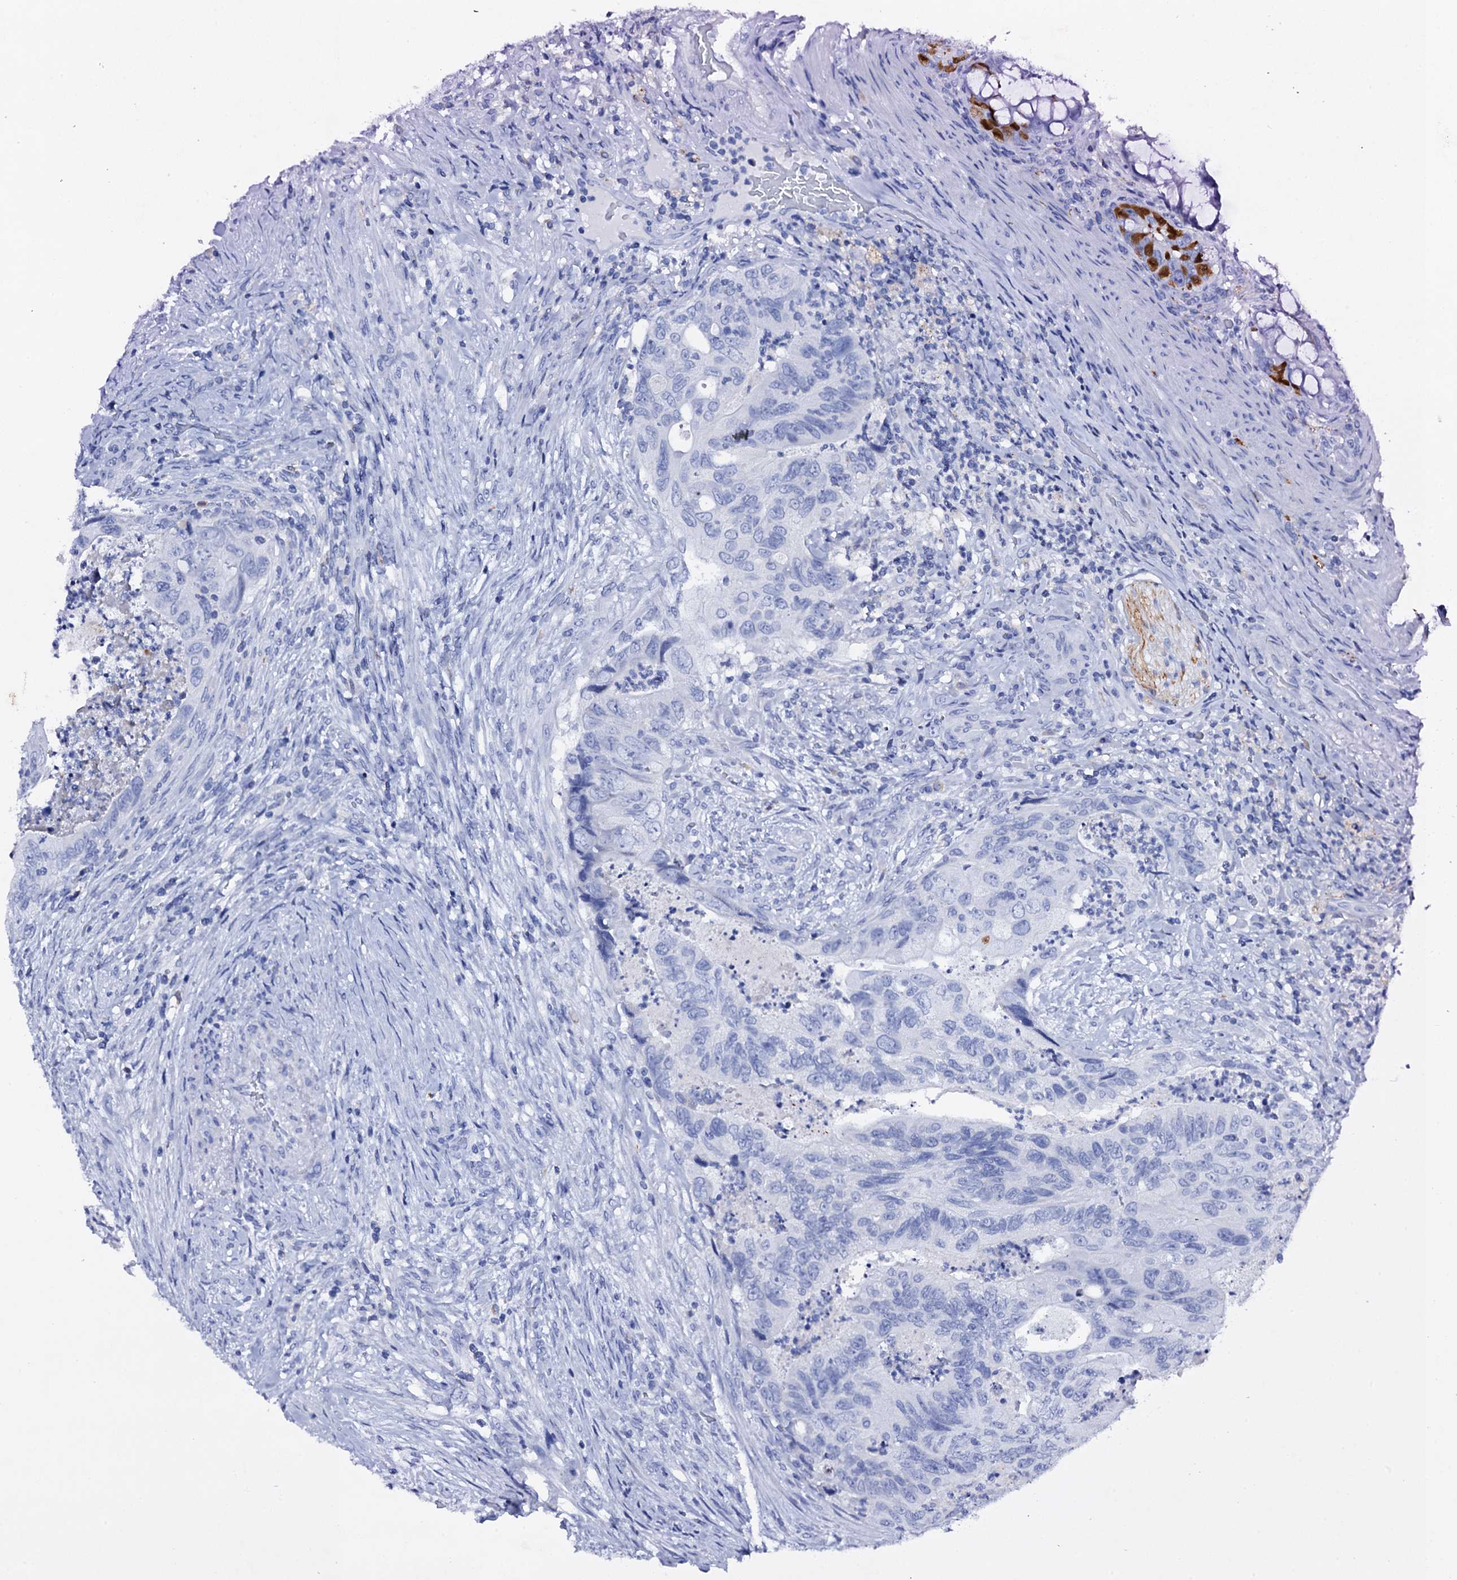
{"staining": {"intensity": "negative", "quantity": "none", "location": "none"}, "tissue": "colorectal cancer", "cell_type": "Tumor cells", "image_type": "cancer", "snomed": [{"axis": "morphology", "description": "Adenocarcinoma, NOS"}, {"axis": "topography", "description": "Rectum"}], "caption": "The image exhibits no significant staining in tumor cells of colorectal adenocarcinoma. (DAB immunohistochemistry (IHC) with hematoxylin counter stain).", "gene": "ITPRID2", "patient": {"sex": "male", "age": 63}}